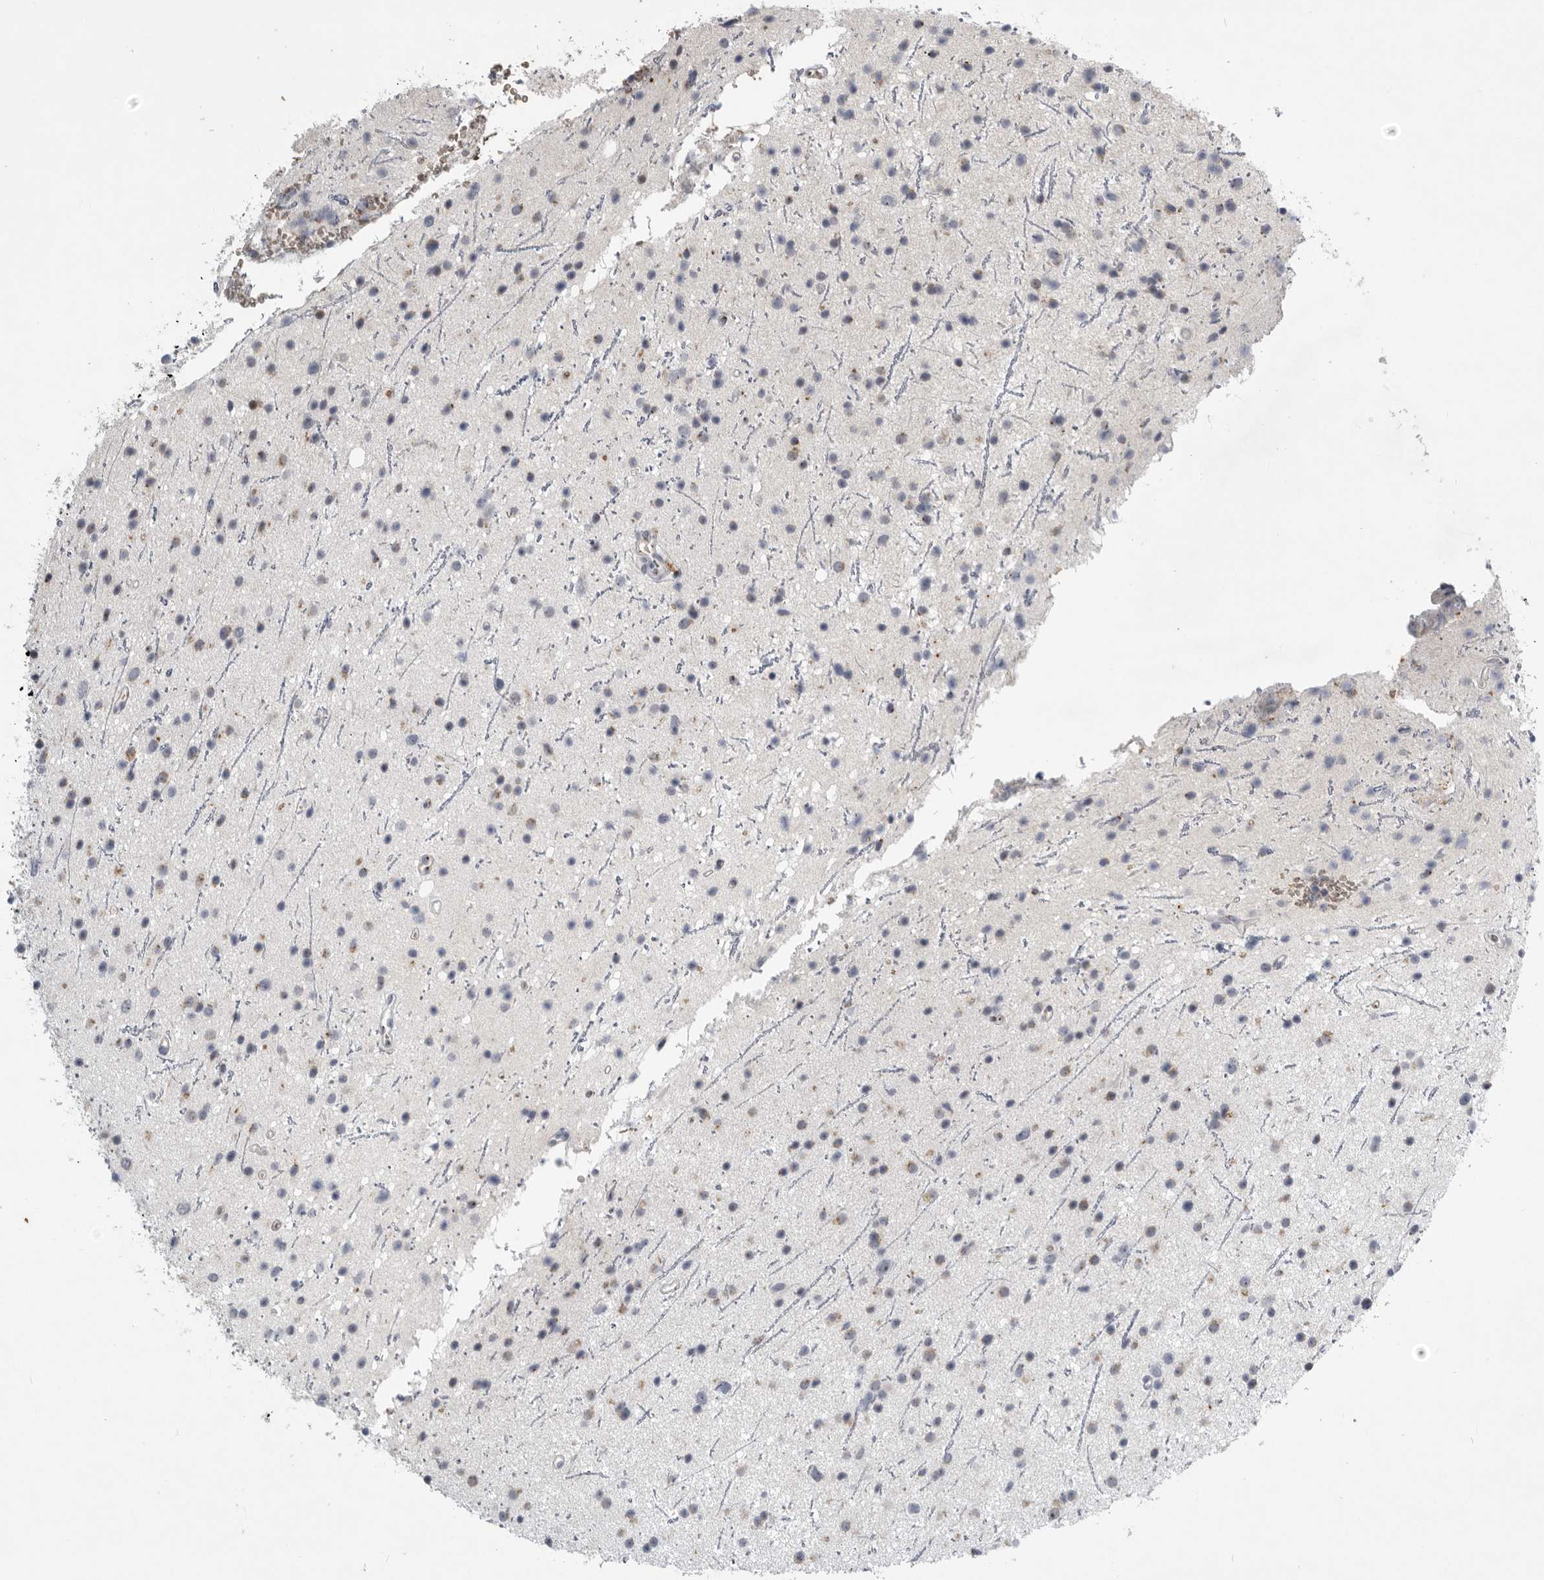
{"staining": {"intensity": "negative", "quantity": "none", "location": "none"}, "tissue": "glioma", "cell_type": "Tumor cells", "image_type": "cancer", "snomed": [{"axis": "morphology", "description": "Glioma, malignant, Low grade"}, {"axis": "topography", "description": "Cerebral cortex"}], "caption": "DAB immunohistochemical staining of malignant low-grade glioma demonstrates no significant expression in tumor cells.", "gene": "PCMTD1", "patient": {"sex": "female", "age": 39}}